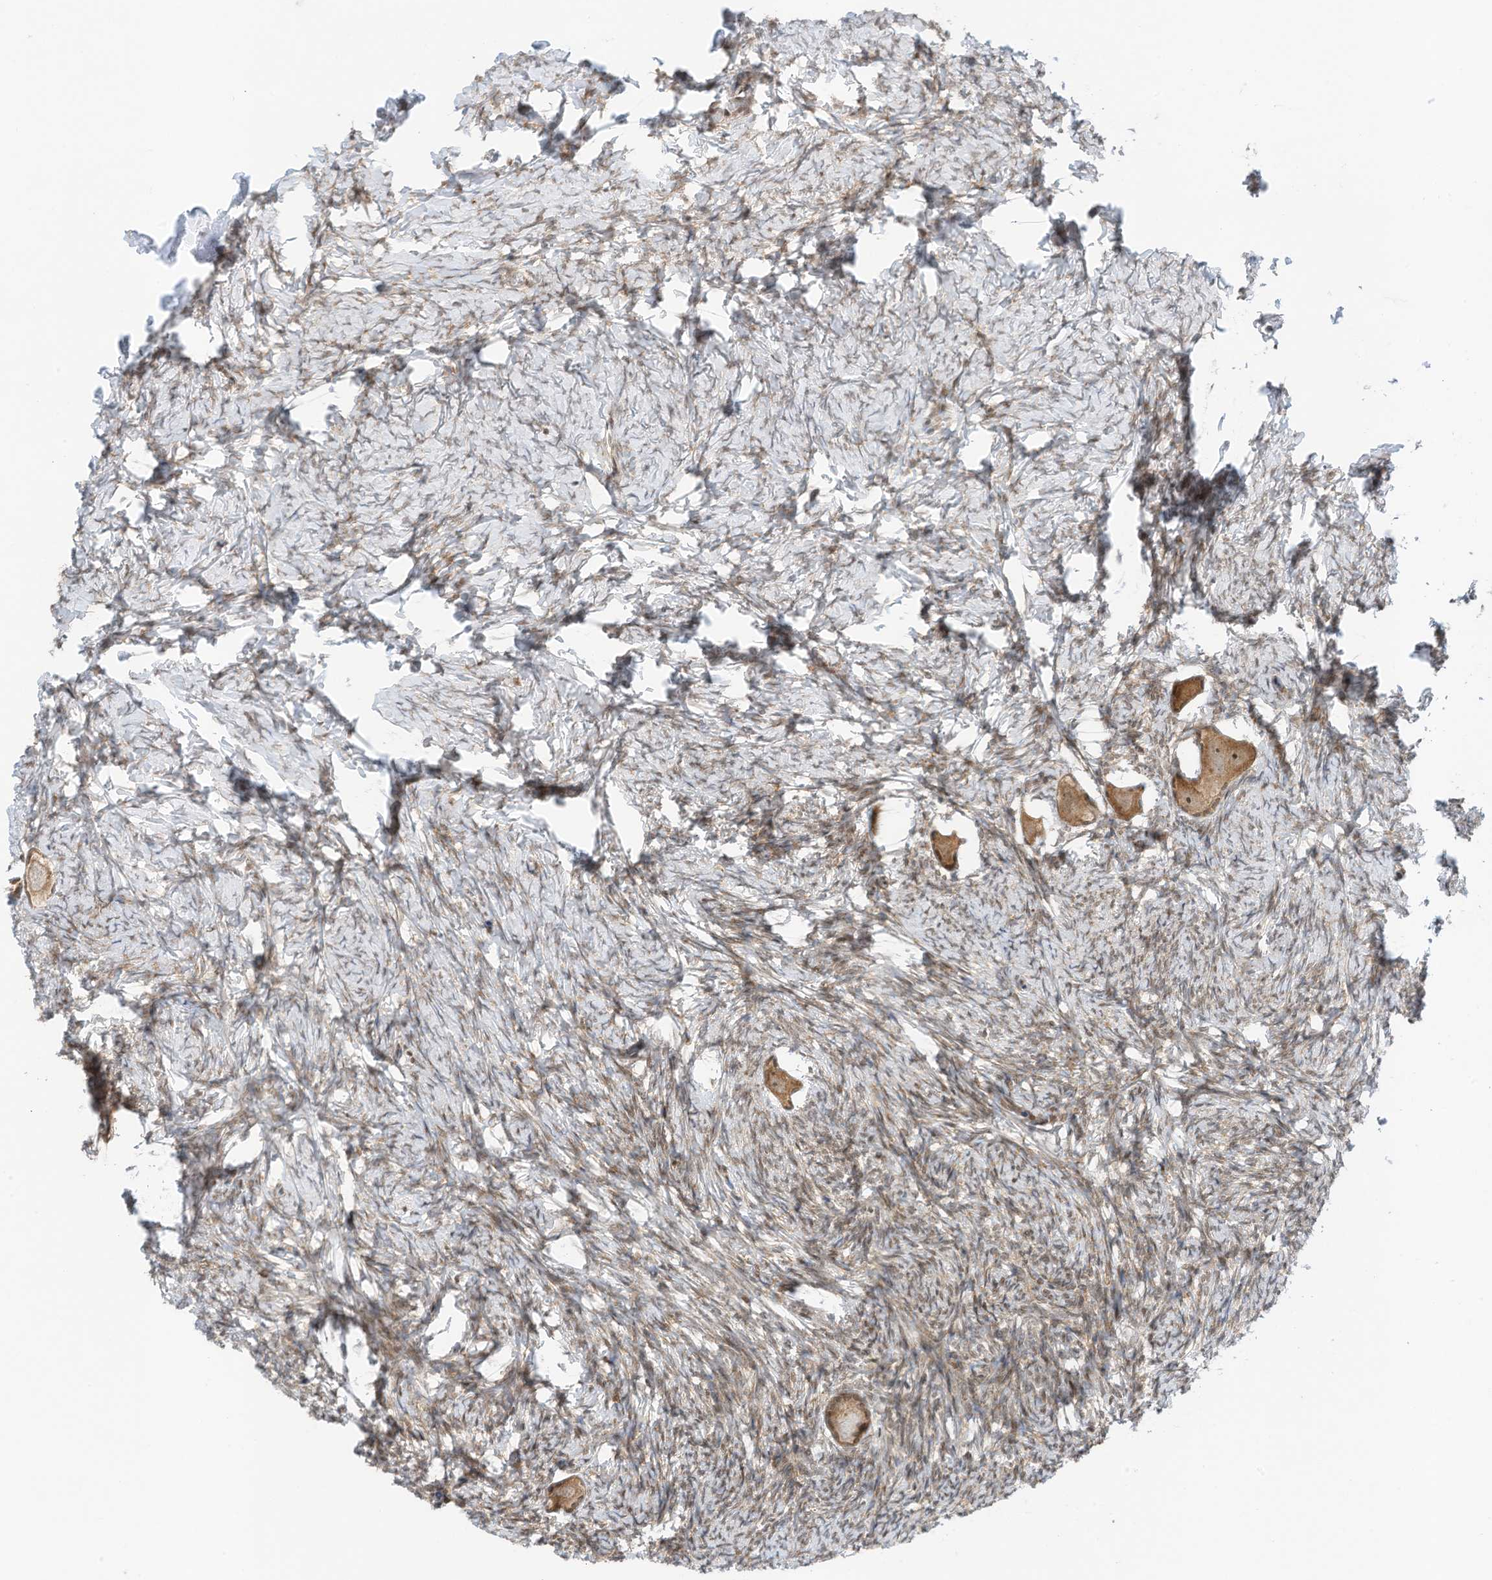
{"staining": {"intensity": "moderate", "quantity": ">75%", "location": "cytoplasmic/membranous,nuclear"}, "tissue": "ovary", "cell_type": "Follicle cells", "image_type": "normal", "snomed": [{"axis": "morphology", "description": "Normal tissue, NOS"}, {"axis": "topography", "description": "Ovary"}], "caption": "IHC of benign ovary demonstrates medium levels of moderate cytoplasmic/membranous,nuclear expression in approximately >75% of follicle cells. The staining is performed using DAB brown chromogen to label protein expression. The nuclei are counter-stained blue using hematoxylin.", "gene": "EDF1", "patient": {"sex": "female", "age": 27}}